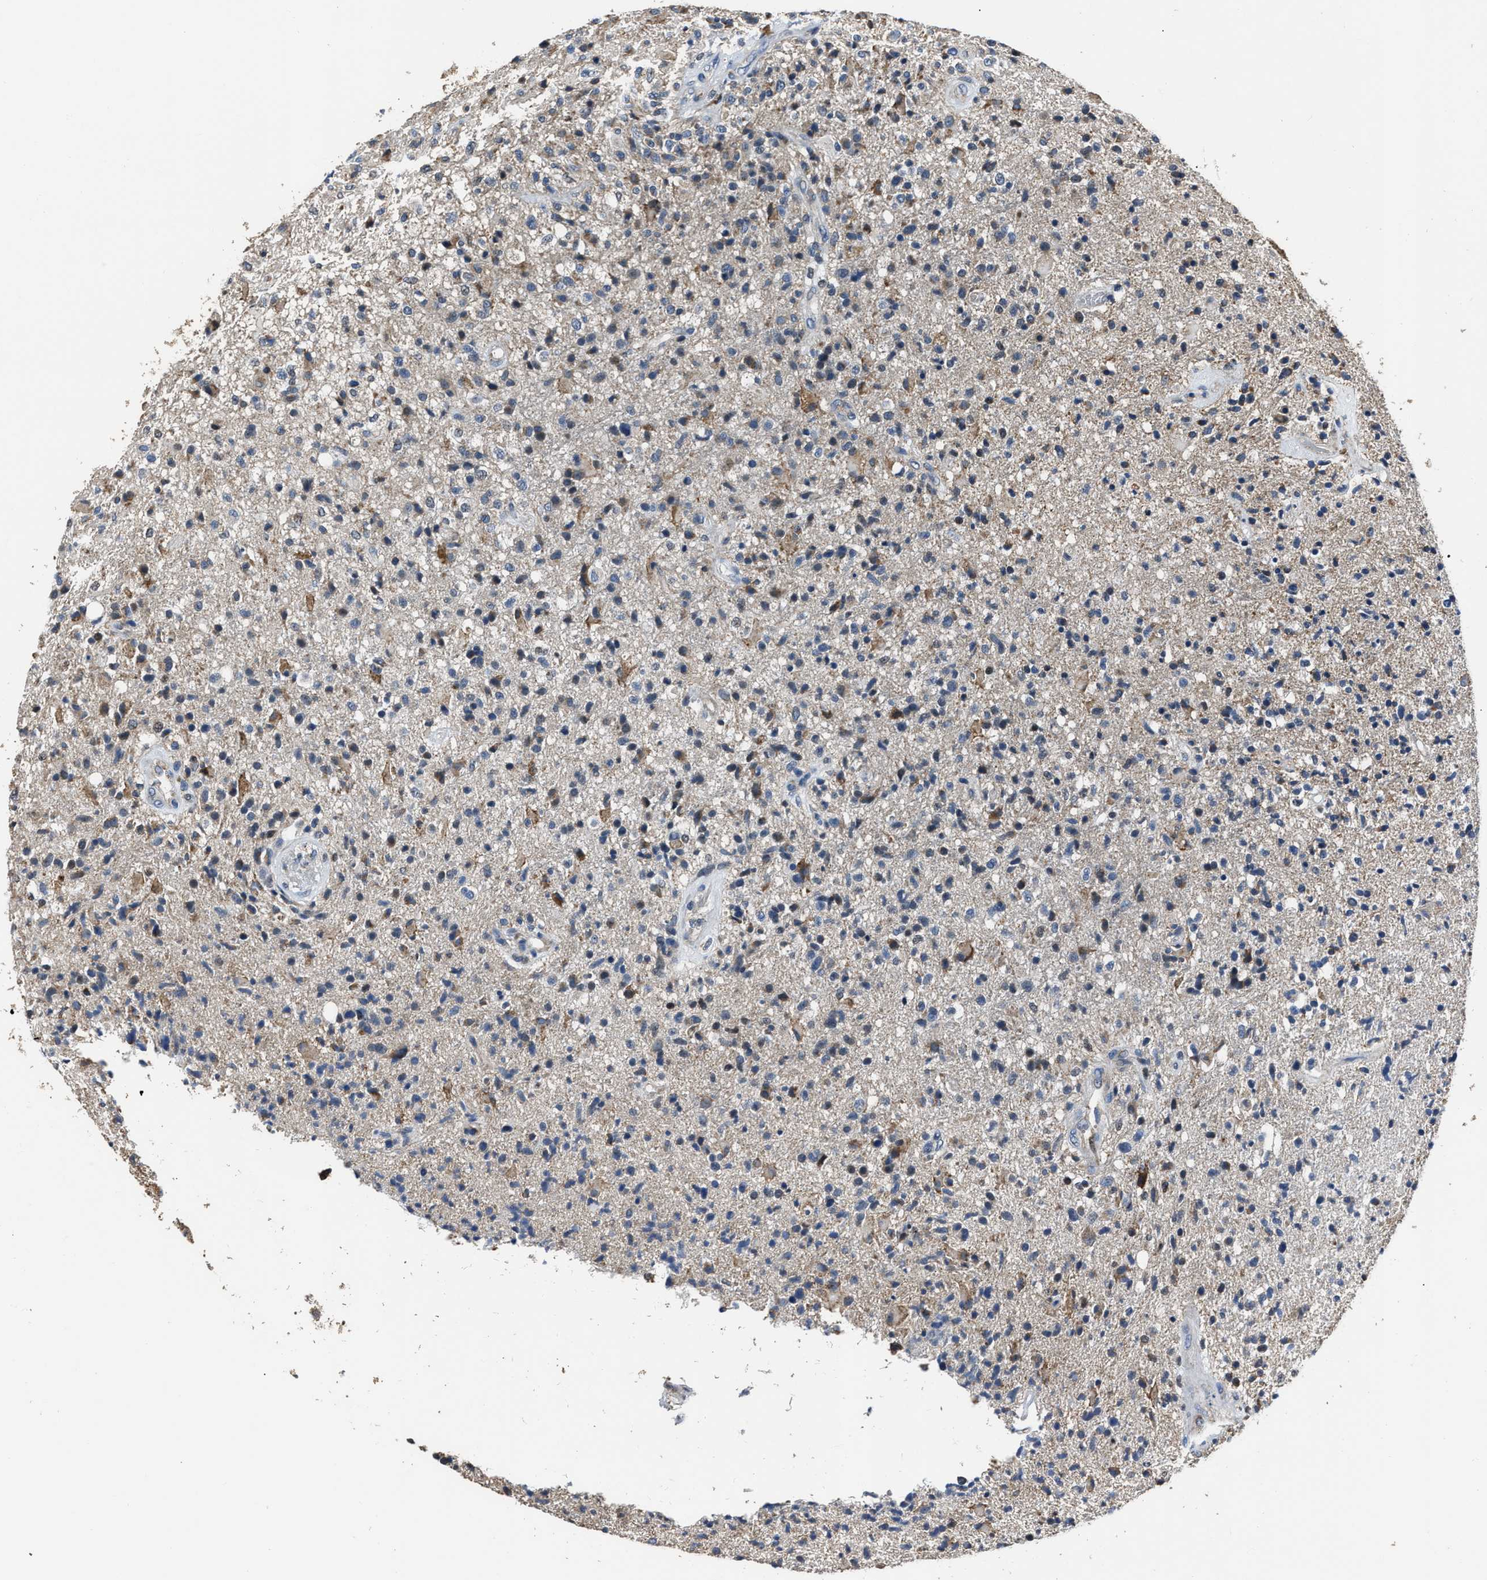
{"staining": {"intensity": "moderate", "quantity": "<25%", "location": "cytoplasmic/membranous"}, "tissue": "glioma", "cell_type": "Tumor cells", "image_type": "cancer", "snomed": [{"axis": "morphology", "description": "Glioma, malignant, High grade"}, {"axis": "topography", "description": "Brain"}], "caption": "Brown immunohistochemical staining in human high-grade glioma (malignant) reveals moderate cytoplasmic/membranous expression in about <25% of tumor cells.", "gene": "NSUN5", "patient": {"sex": "male", "age": 72}}